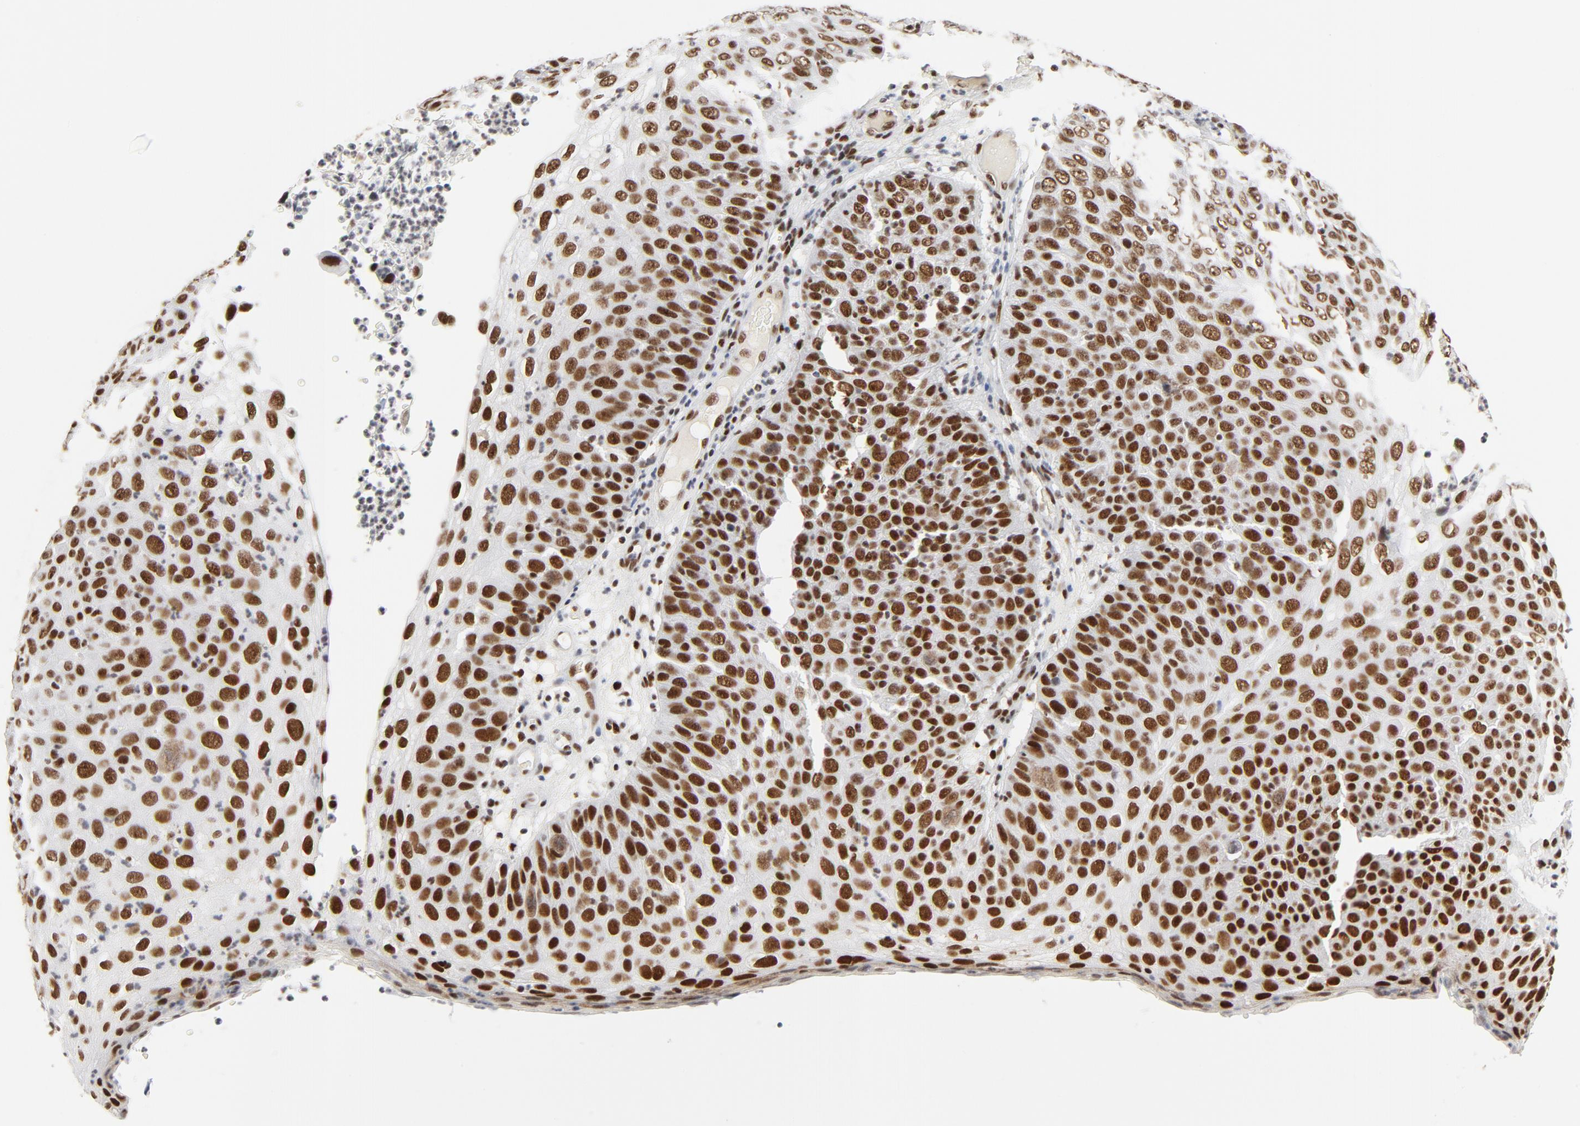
{"staining": {"intensity": "strong", "quantity": ">75%", "location": "nuclear"}, "tissue": "skin cancer", "cell_type": "Tumor cells", "image_type": "cancer", "snomed": [{"axis": "morphology", "description": "Squamous cell carcinoma, NOS"}, {"axis": "topography", "description": "Skin"}], "caption": "Tumor cells display high levels of strong nuclear expression in about >75% of cells in human skin squamous cell carcinoma.", "gene": "GTF2H1", "patient": {"sex": "male", "age": 87}}